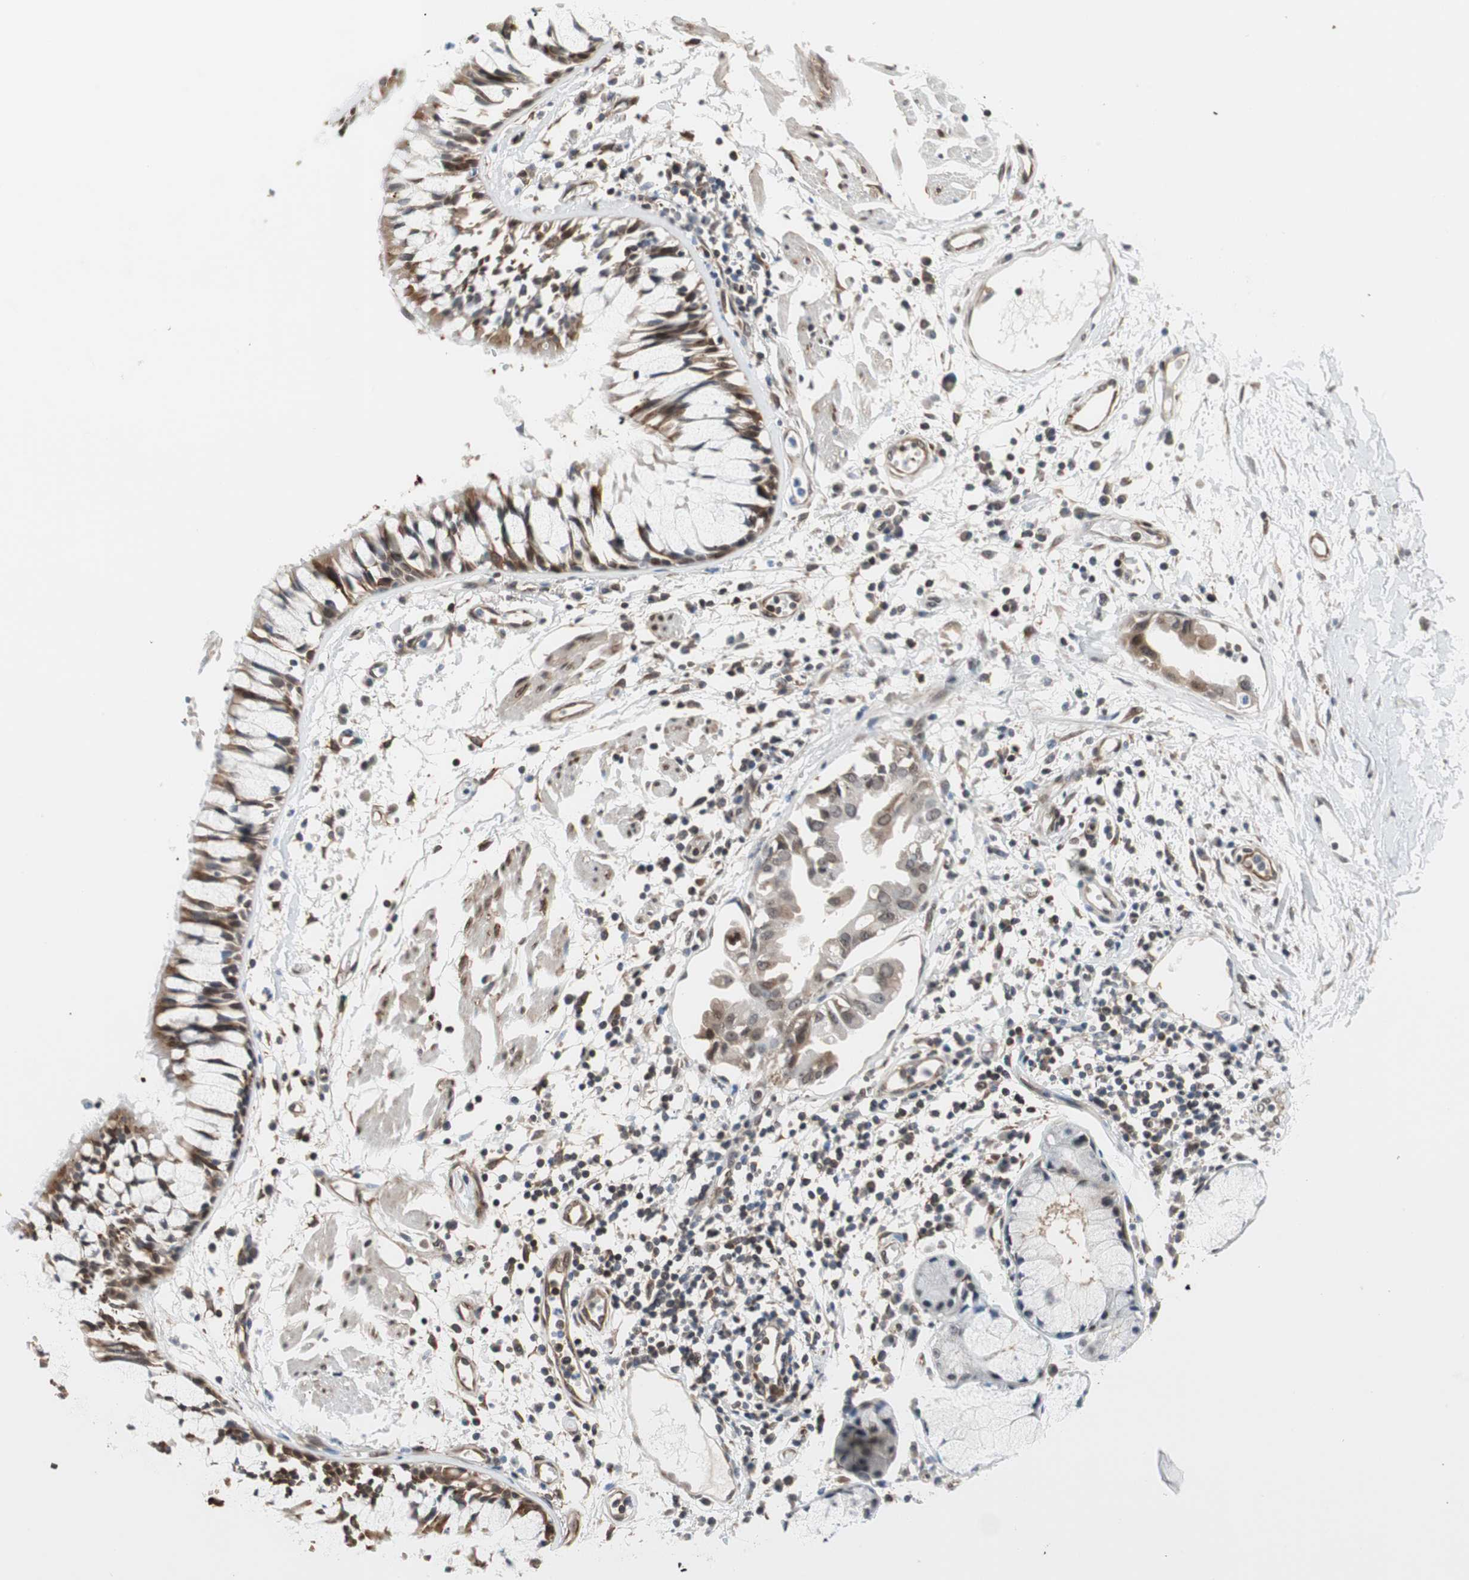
{"staining": {"intensity": "weak", "quantity": "<25%", "location": "cytoplasmic/membranous"}, "tissue": "adipose tissue", "cell_type": "Adipocytes", "image_type": "normal", "snomed": [{"axis": "morphology", "description": "Normal tissue, NOS"}, {"axis": "morphology", "description": "Adenocarcinoma, NOS"}, {"axis": "topography", "description": "Cartilage tissue"}, {"axis": "topography", "description": "Bronchus"}, {"axis": "topography", "description": "Lung"}], "caption": "Immunohistochemistry of normal adipose tissue demonstrates no staining in adipocytes.", "gene": "ZNF512B", "patient": {"sex": "female", "age": 67}}